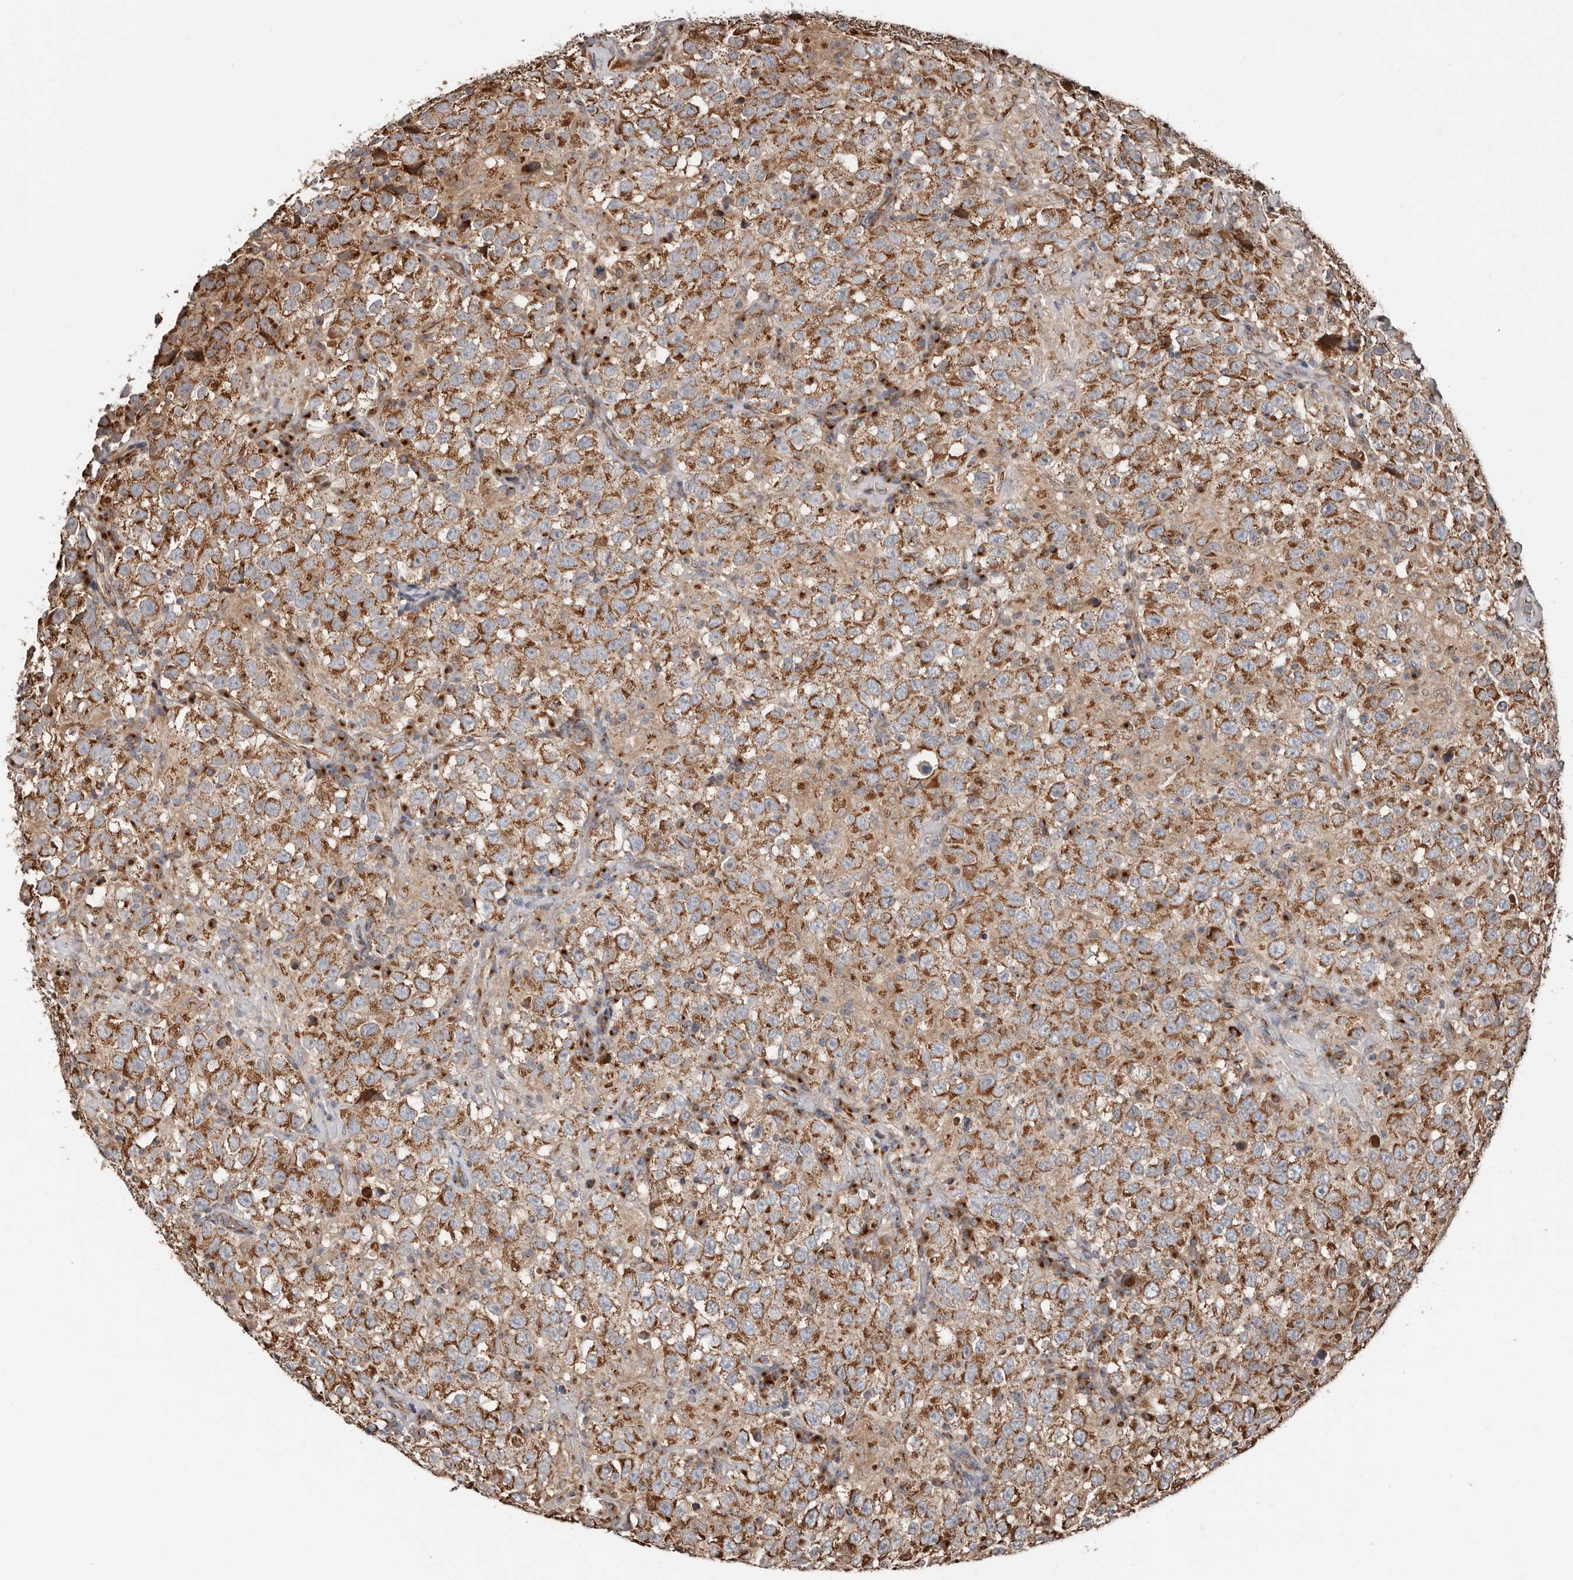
{"staining": {"intensity": "moderate", "quantity": ">75%", "location": "cytoplasmic/membranous"}, "tissue": "testis cancer", "cell_type": "Tumor cells", "image_type": "cancer", "snomed": [{"axis": "morphology", "description": "Seminoma, NOS"}, {"axis": "topography", "description": "Testis"}], "caption": "DAB (3,3'-diaminobenzidine) immunohistochemical staining of testis seminoma shows moderate cytoplasmic/membranous protein positivity in approximately >75% of tumor cells. The staining was performed using DAB, with brown indicating positive protein expression. Nuclei are stained blue with hematoxylin.", "gene": "COG1", "patient": {"sex": "male", "age": 41}}